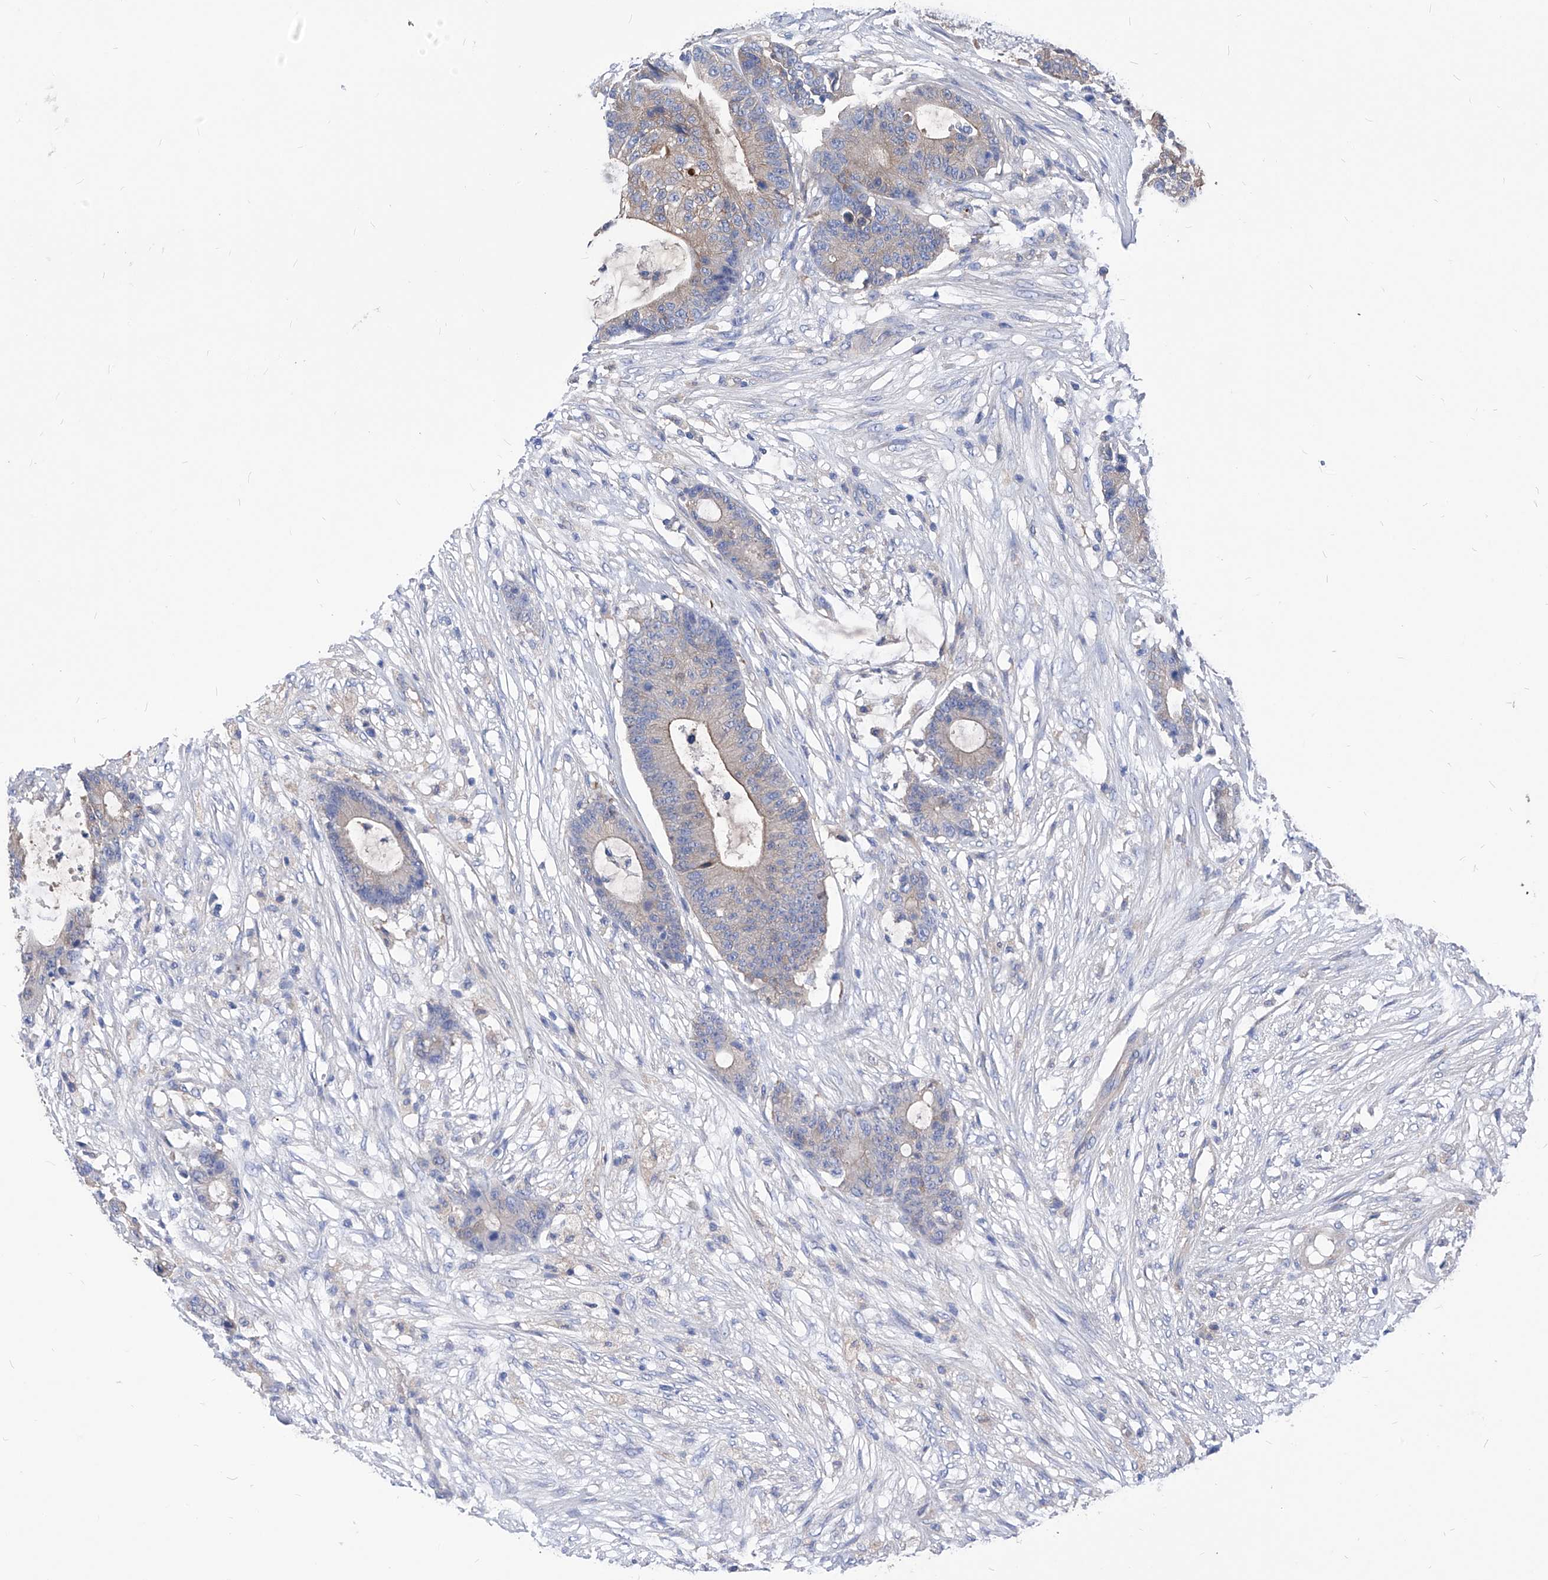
{"staining": {"intensity": "moderate", "quantity": "<25%", "location": "cytoplasmic/membranous"}, "tissue": "colorectal cancer", "cell_type": "Tumor cells", "image_type": "cancer", "snomed": [{"axis": "morphology", "description": "Adenocarcinoma, NOS"}, {"axis": "topography", "description": "Colon"}], "caption": "Colorectal cancer (adenocarcinoma) stained for a protein reveals moderate cytoplasmic/membranous positivity in tumor cells. (DAB IHC, brown staining for protein, blue staining for nuclei).", "gene": "XPNPEP1", "patient": {"sex": "female", "age": 84}}